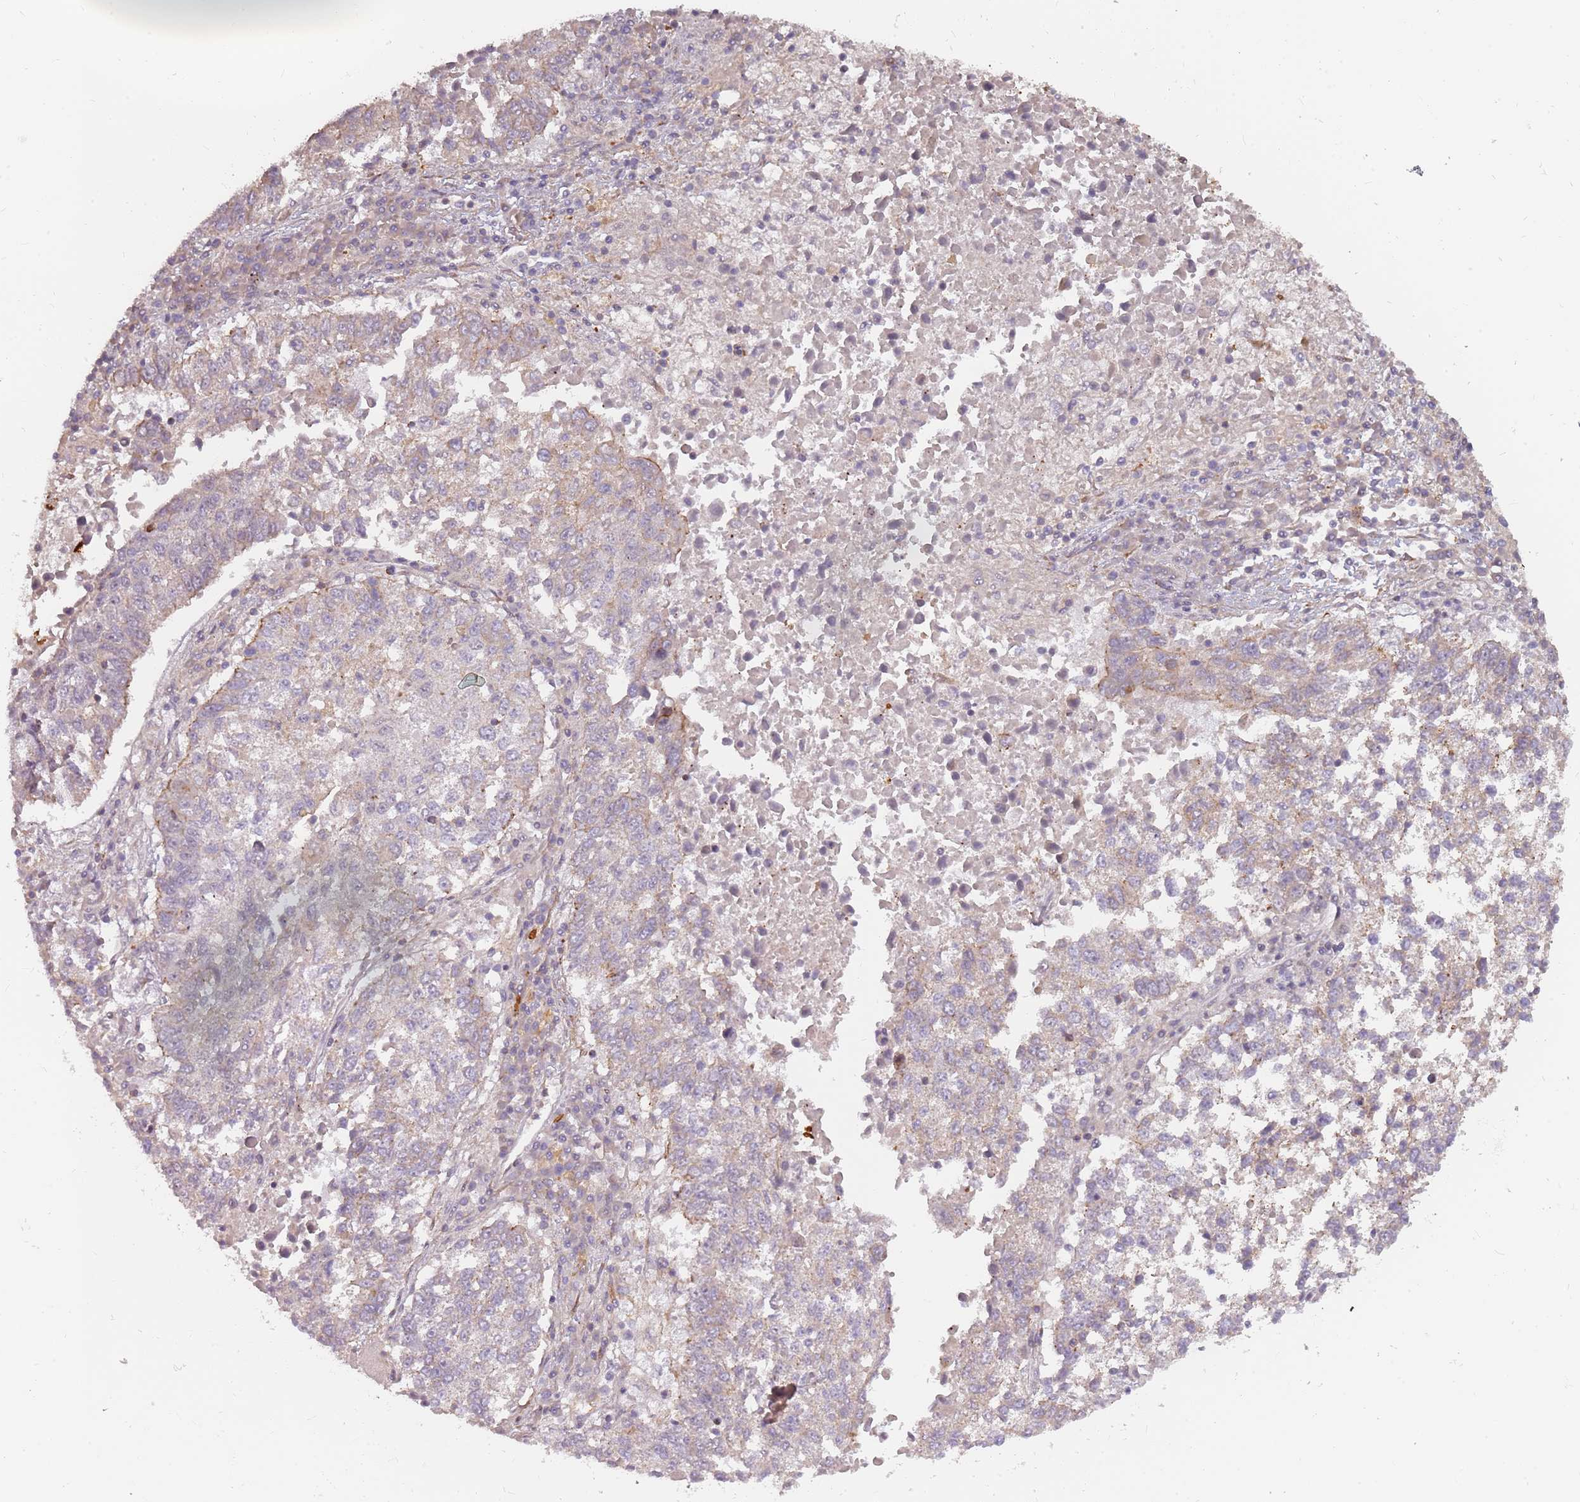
{"staining": {"intensity": "negative", "quantity": "none", "location": "none"}, "tissue": "lung cancer", "cell_type": "Tumor cells", "image_type": "cancer", "snomed": [{"axis": "morphology", "description": "Squamous cell carcinoma, NOS"}, {"axis": "topography", "description": "Lung"}], "caption": "Image shows no significant protein staining in tumor cells of lung squamous cell carcinoma.", "gene": "PPP1R14C", "patient": {"sex": "male", "age": 73}}